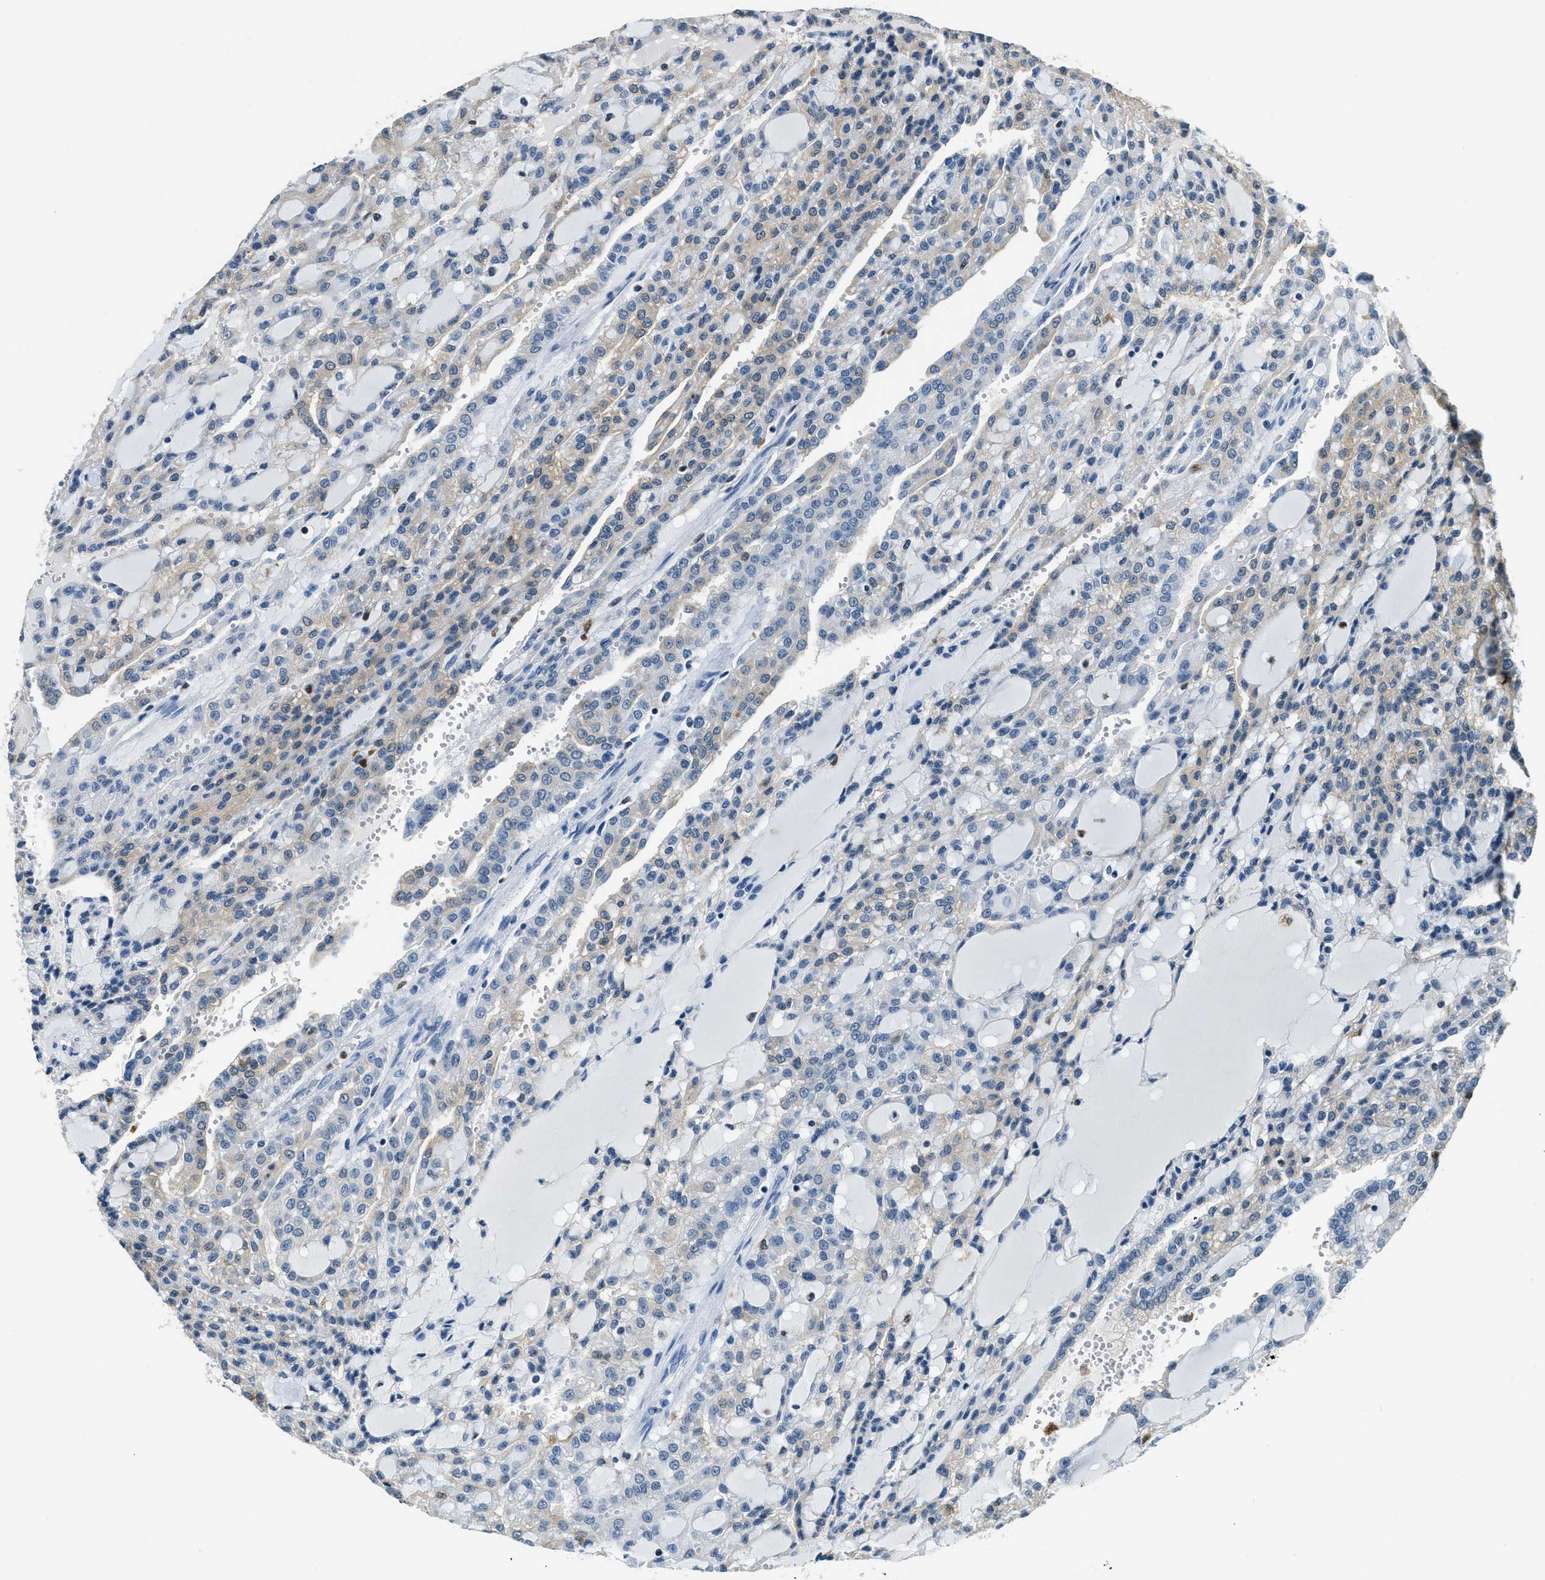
{"staining": {"intensity": "weak", "quantity": "<25%", "location": "cytoplasmic/membranous"}, "tissue": "renal cancer", "cell_type": "Tumor cells", "image_type": "cancer", "snomed": [{"axis": "morphology", "description": "Adenocarcinoma, NOS"}, {"axis": "topography", "description": "Kidney"}], "caption": "Renal adenocarcinoma stained for a protein using immunohistochemistry displays no expression tumor cells.", "gene": "CAPG", "patient": {"sex": "male", "age": 63}}